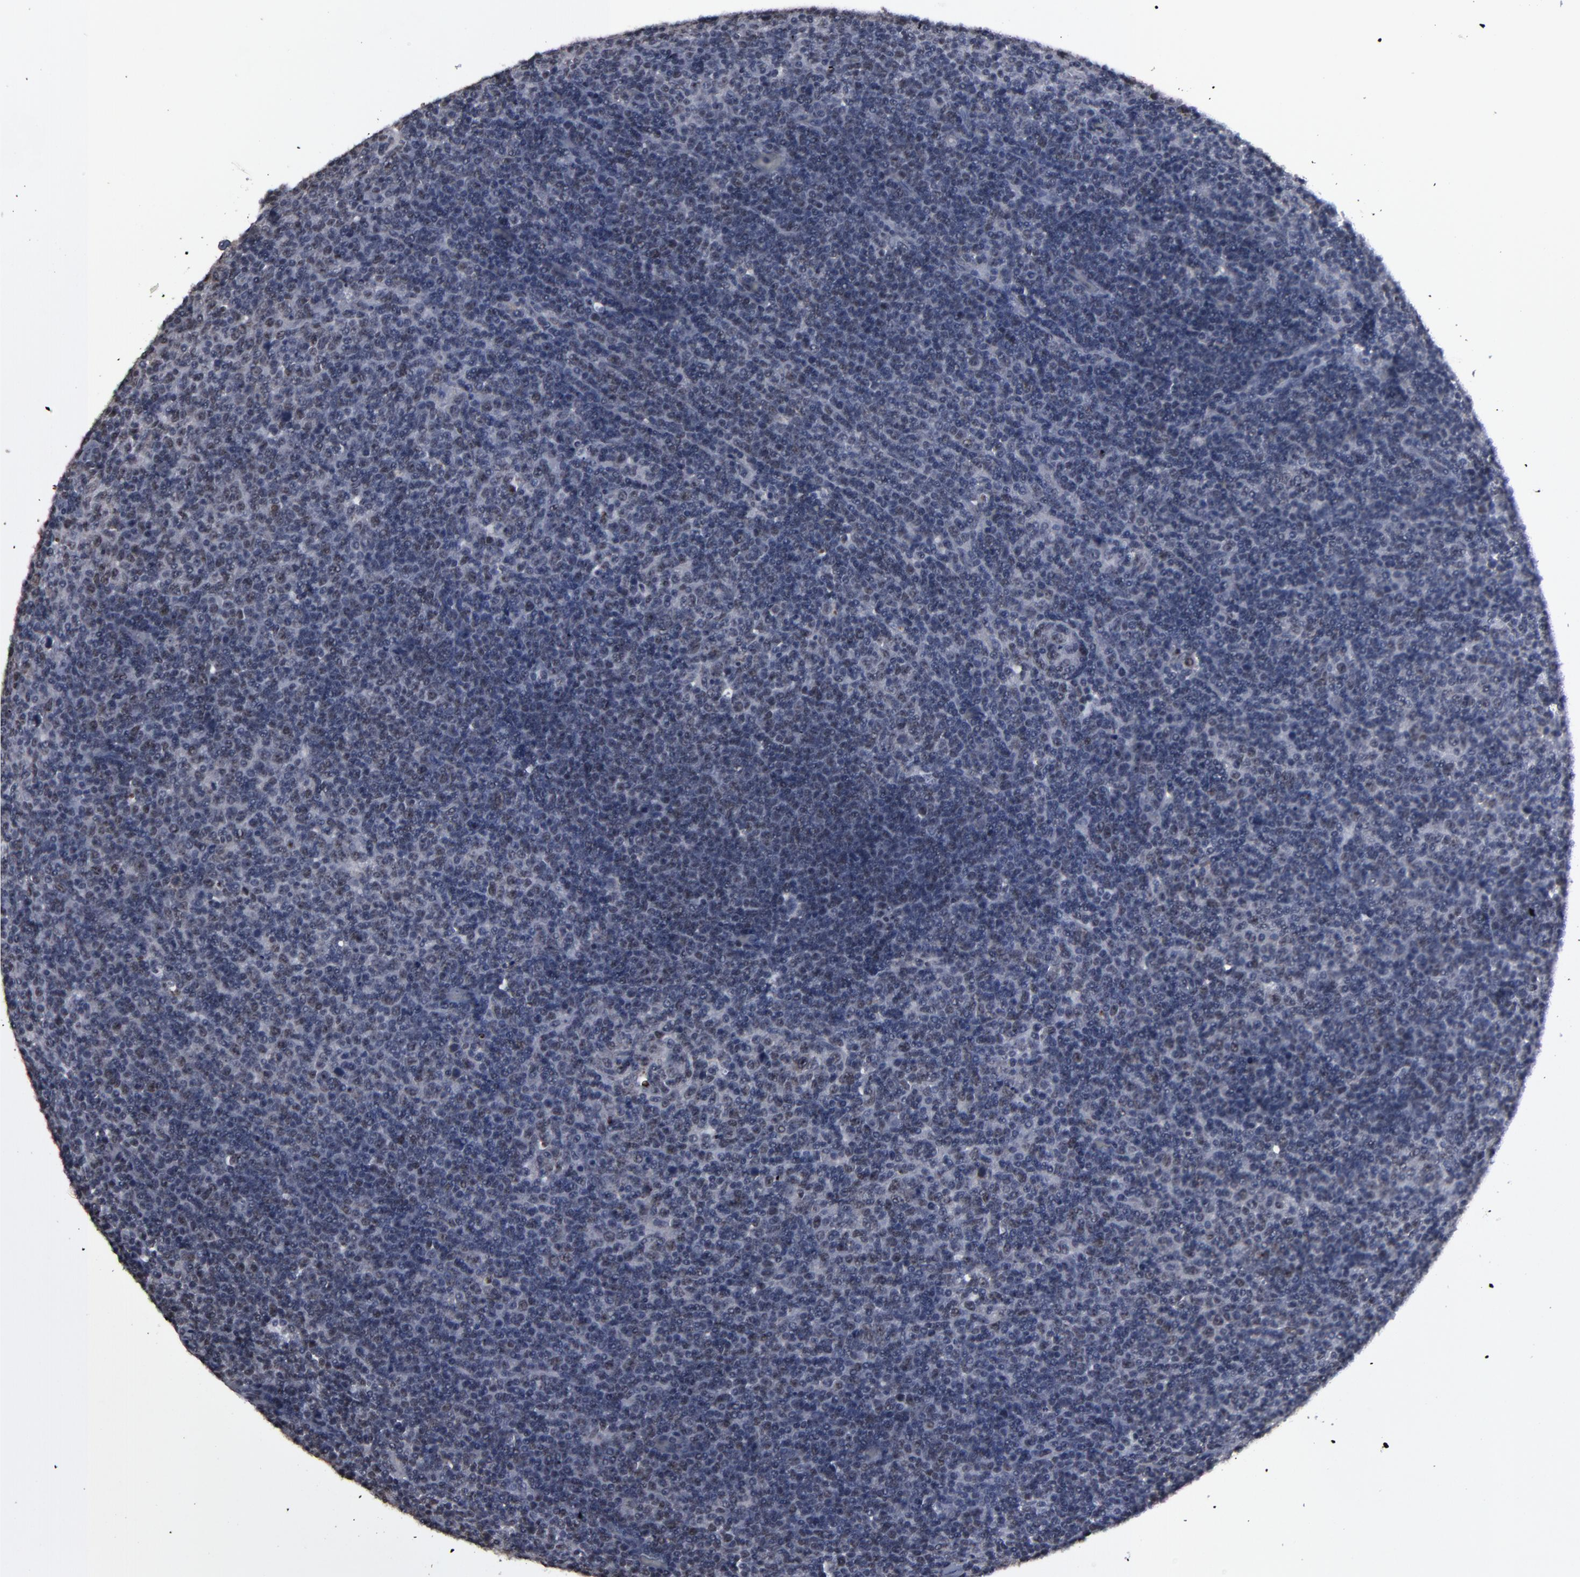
{"staining": {"intensity": "weak", "quantity": "<25%", "location": "nuclear"}, "tissue": "lymphoma", "cell_type": "Tumor cells", "image_type": "cancer", "snomed": [{"axis": "morphology", "description": "Malignant lymphoma, non-Hodgkin's type, Low grade"}, {"axis": "topography", "description": "Lymph node"}], "caption": "Immunohistochemistry of lymphoma reveals no staining in tumor cells. (DAB (3,3'-diaminobenzidine) IHC, high magnification).", "gene": "SSRP1", "patient": {"sex": "male", "age": 70}}